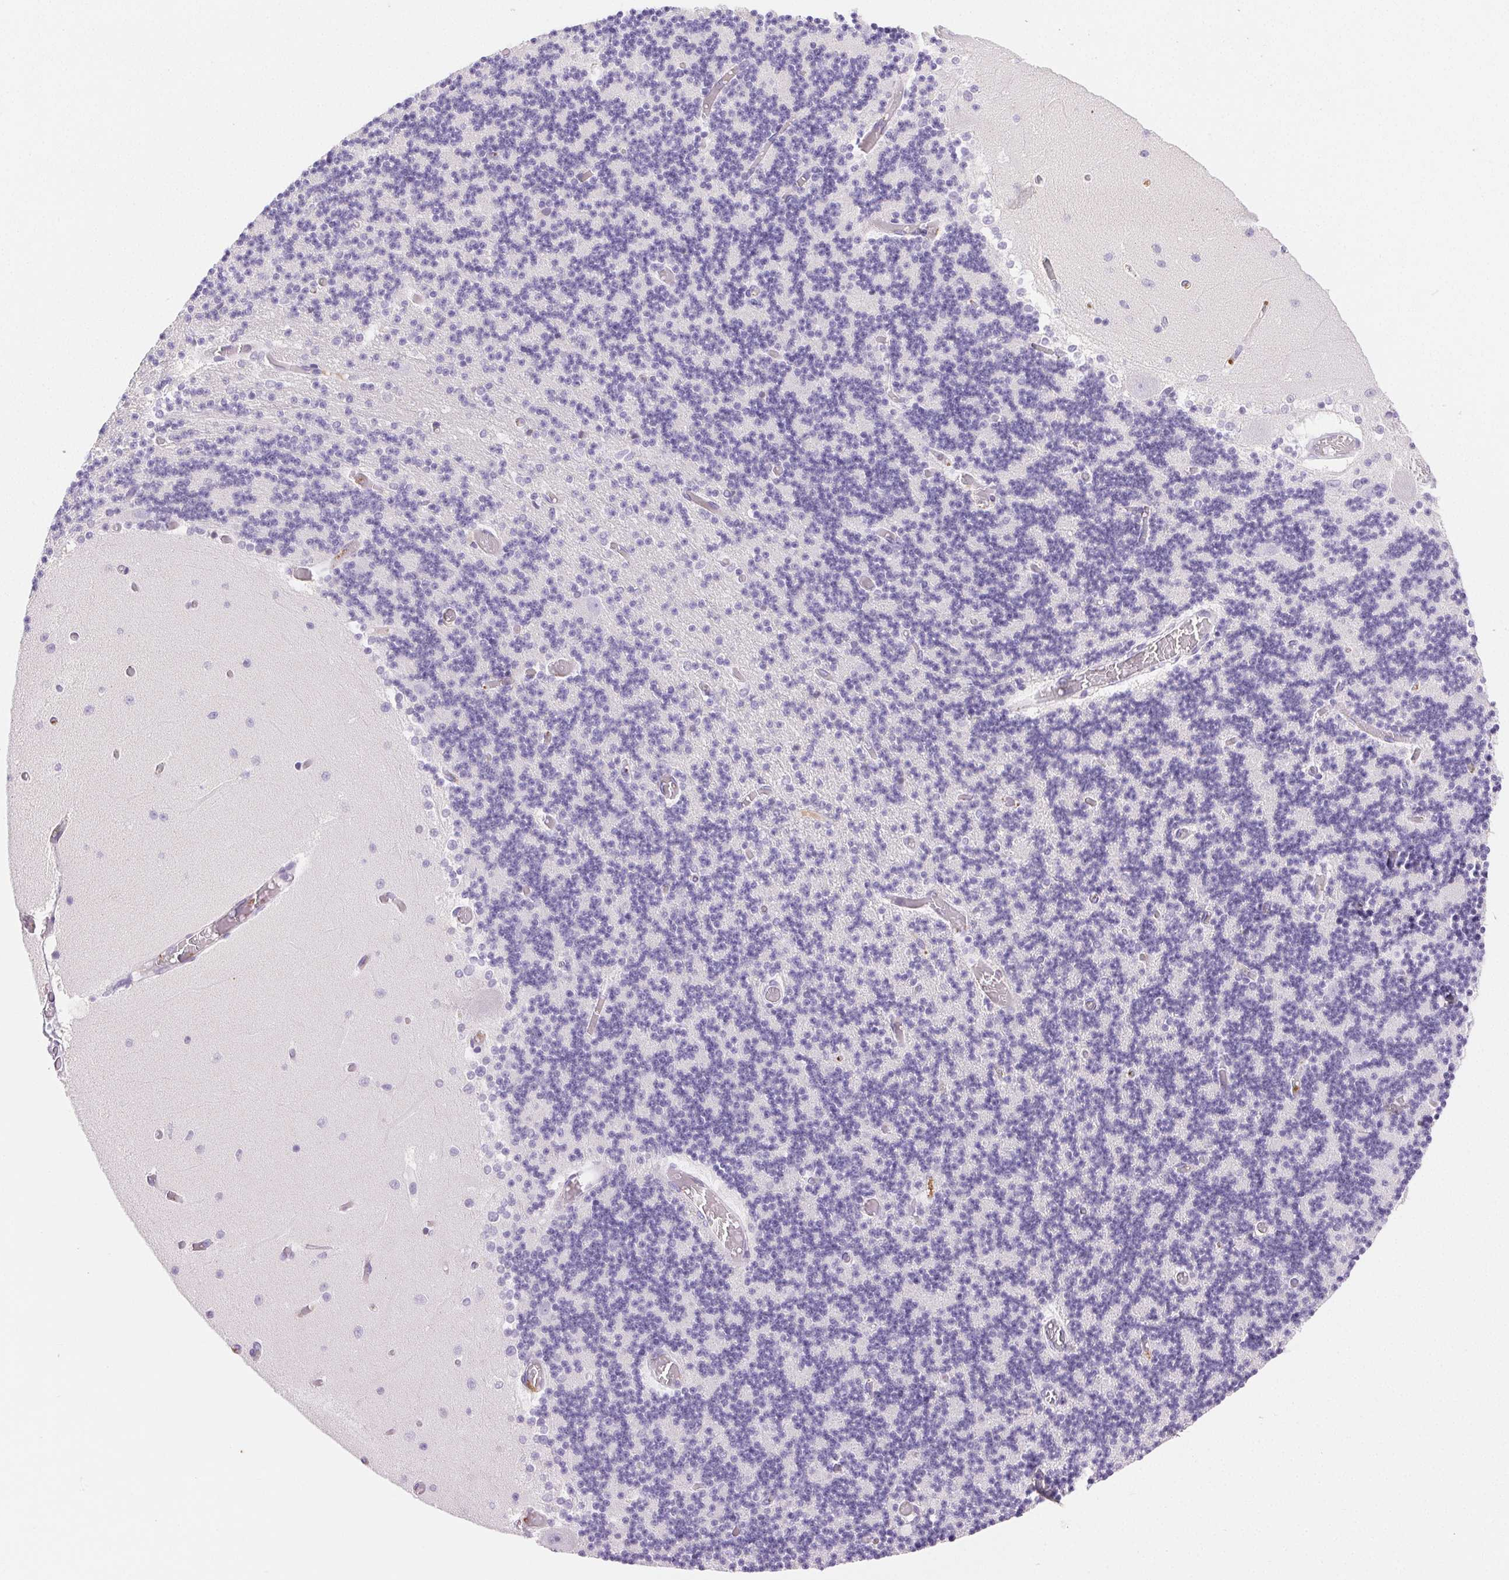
{"staining": {"intensity": "negative", "quantity": "none", "location": "none"}, "tissue": "cerebellum", "cell_type": "Cells in granular layer", "image_type": "normal", "snomed": [{"axis": "morphology", "description": "Normal tissue, NOS"}, {"axis": "topography", "description": "Cerebellum"}], "caption": "High magnification brightfield microscopy of benign cerebellum stained with DAB (brown) and counterstained with hematoxylin (blue): cells in granular layer show no significant expression. (Brightfield microscopy of DAB (3,3'-diaminobenzidine) immunohistochemistry at high magnification).", "gene": "FGA", "patient": {"sex": "female", "age": 28}}